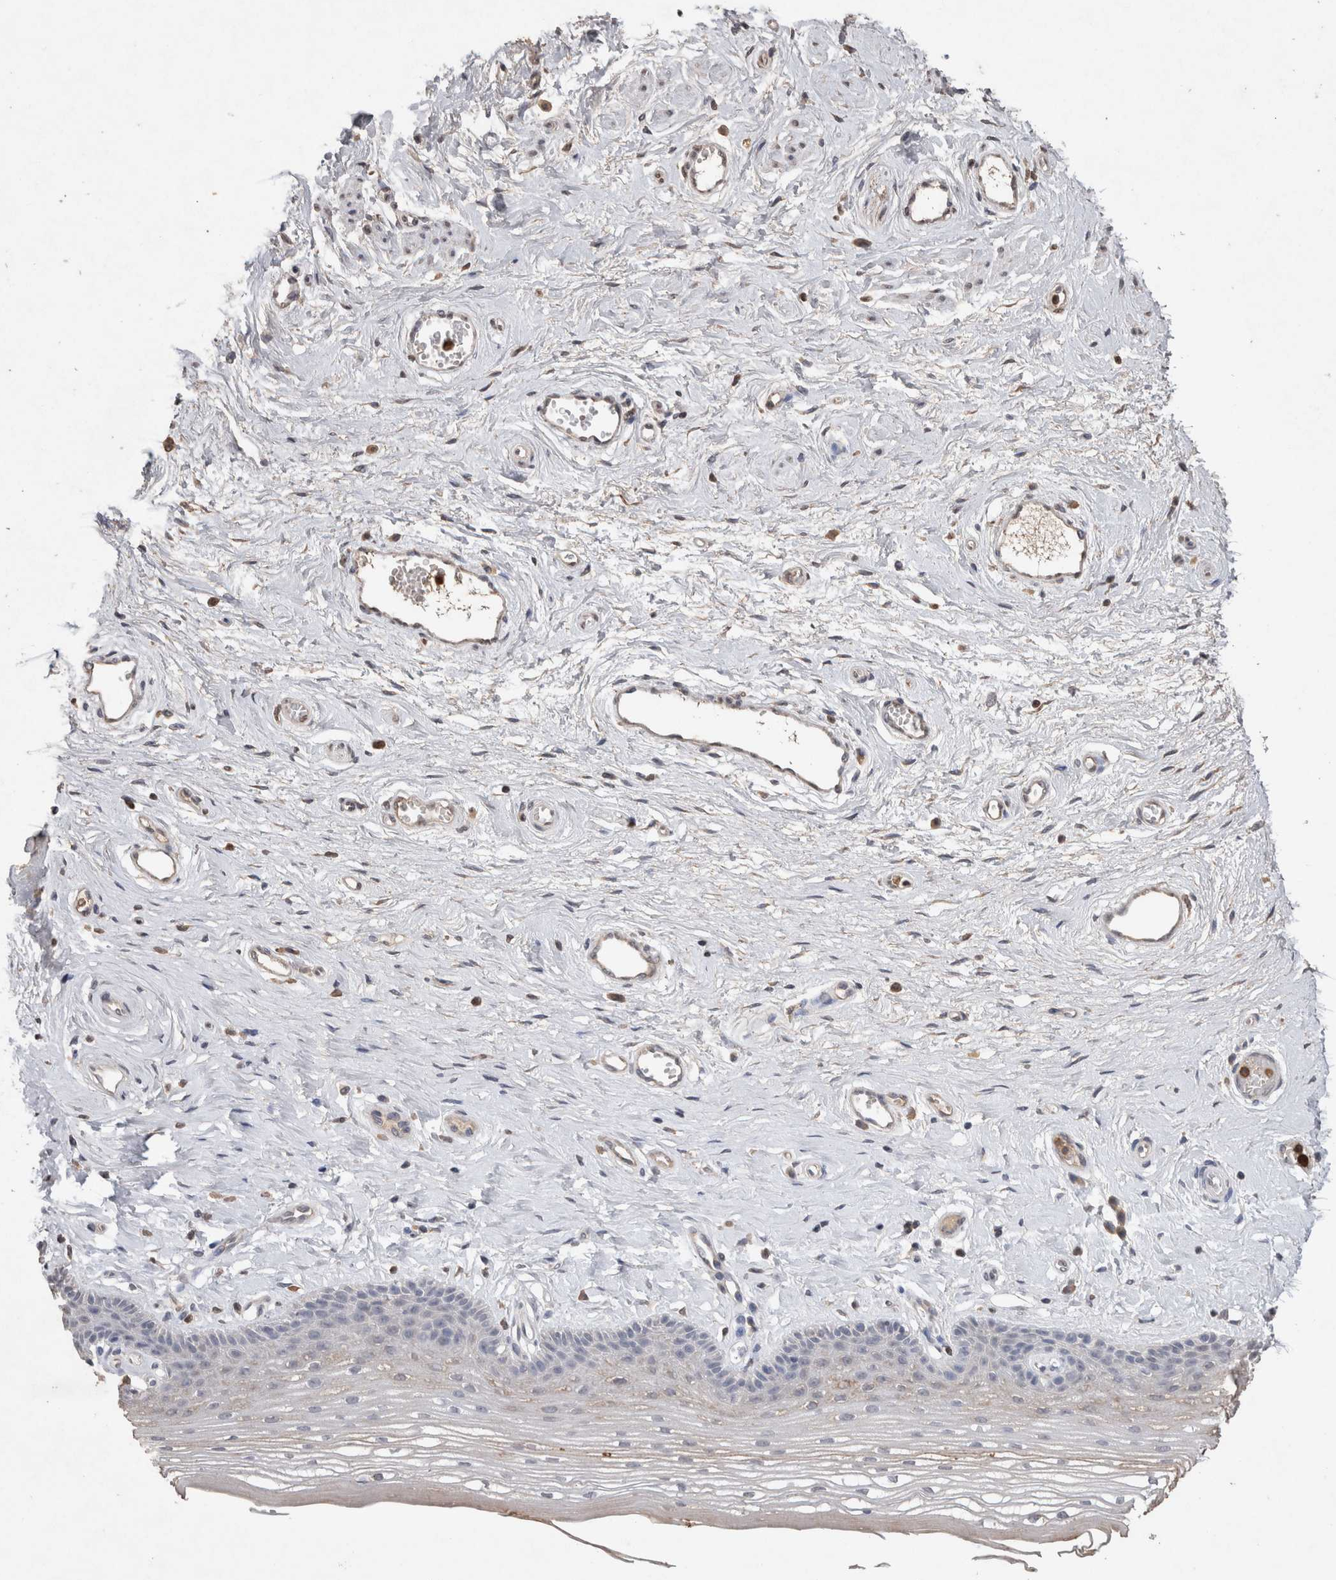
{"staining": {"intensity": "moderate", "quantity": "<25%", "location": "cytoplasmic/membranous"}, "tissue": "vagina", "cell_type": "Squamous epithelial cells", "image_type": "normal", "snomed": [{"axis": "morphology", "description": "Normal tissue, NOS"}, {"axis": "topography", "description": "Vagina"}], "caption": "A photomicrograph of vagina stained for a protein shows moderate cytoplasmic/membranous brown staining in squamous epithelial cells.", "gene": "FABP7", "patient": {"sex": "female", "age": 46}}